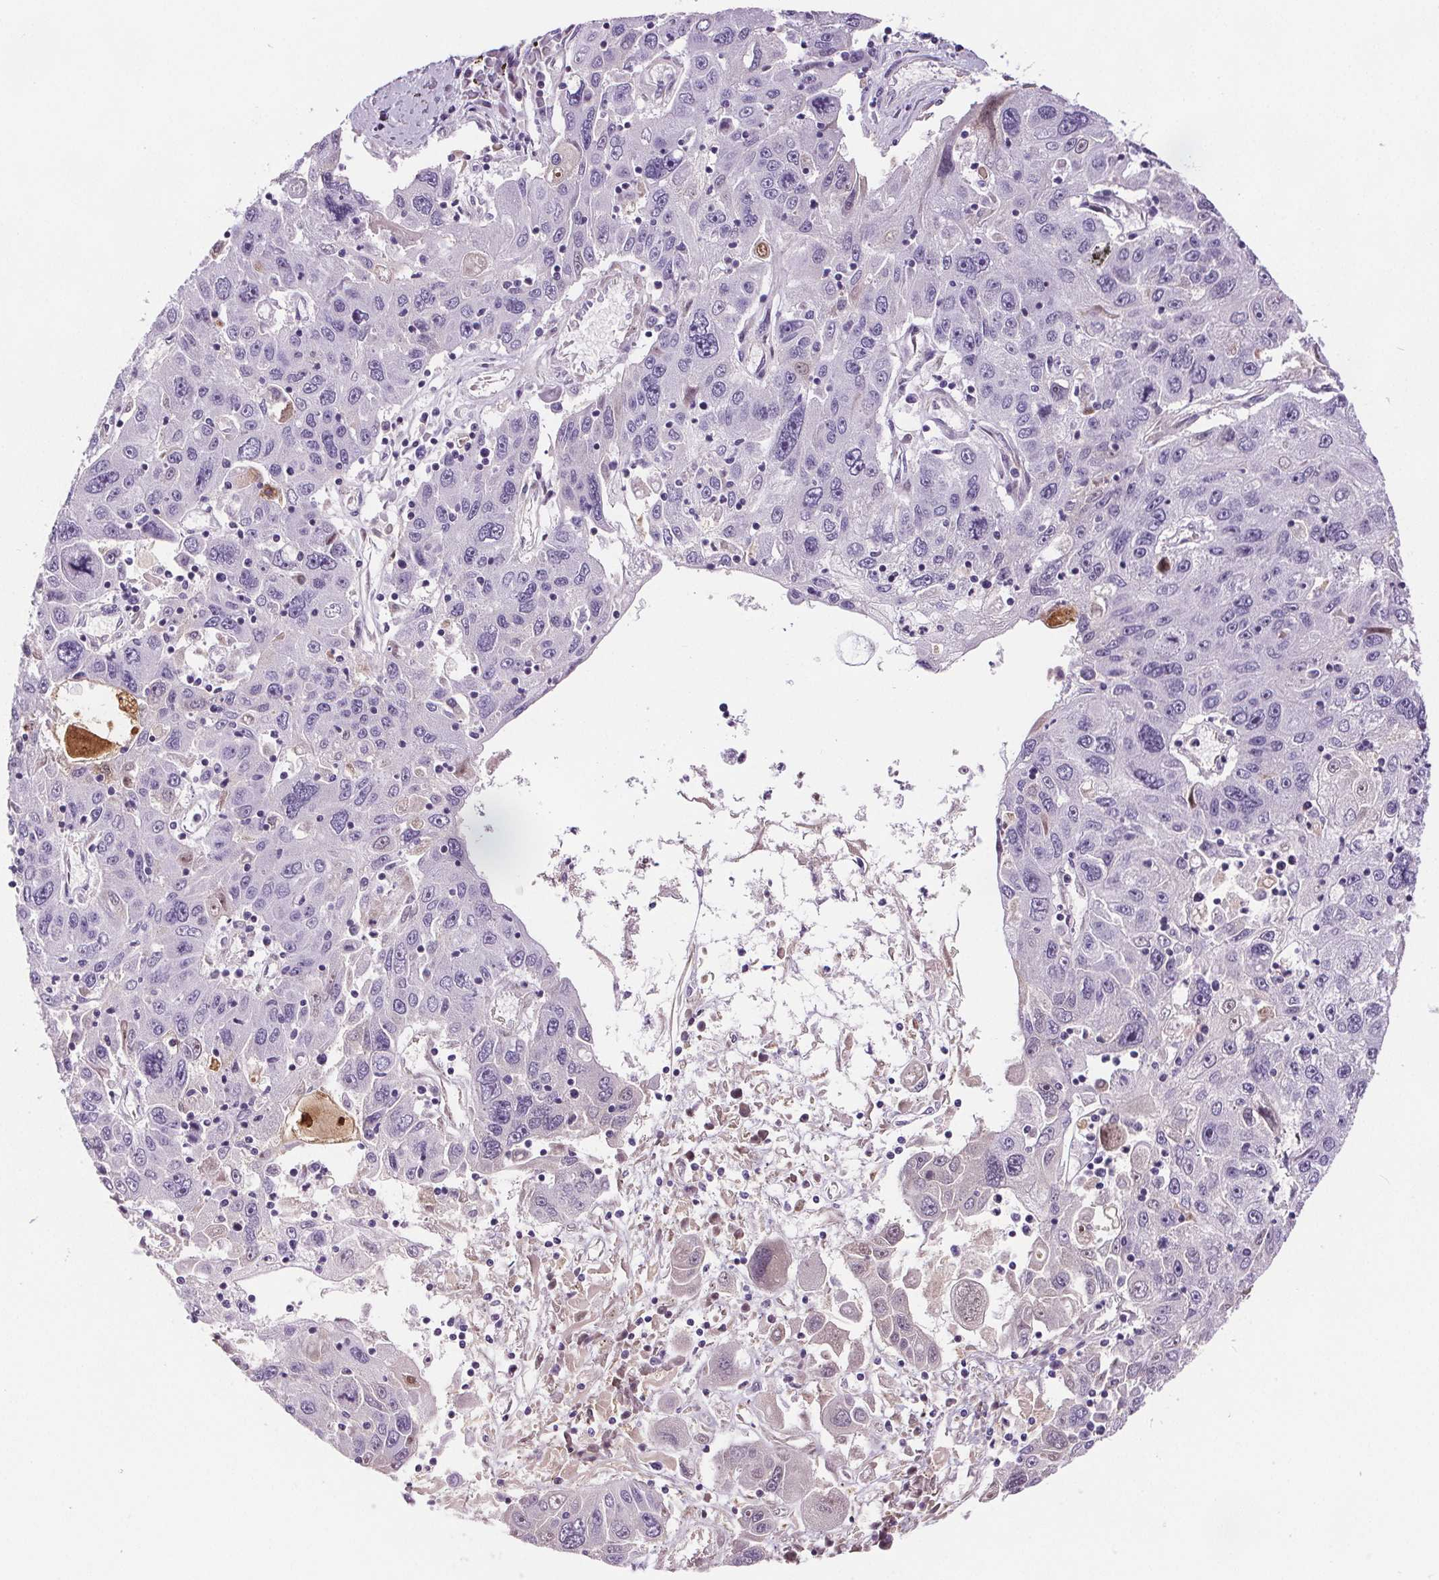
{"staining": {"intensity": "negative", "quantity": "none", "location": "none"}, "tissue": "stomach cancer", "cell_type": "Tumor cells", "image_type": "cancer", "snomed": [{"axis": "morphology", "description": "Adenocarcinoma, NOS"}, {"axis": "topography", "description": "Stomach"}], "caption": "The micrograph displays no staining of tumor cells in stomach adenocarcinoma.", "gene": "CD5L", "patient": {"sex": "male", "age": 56}}